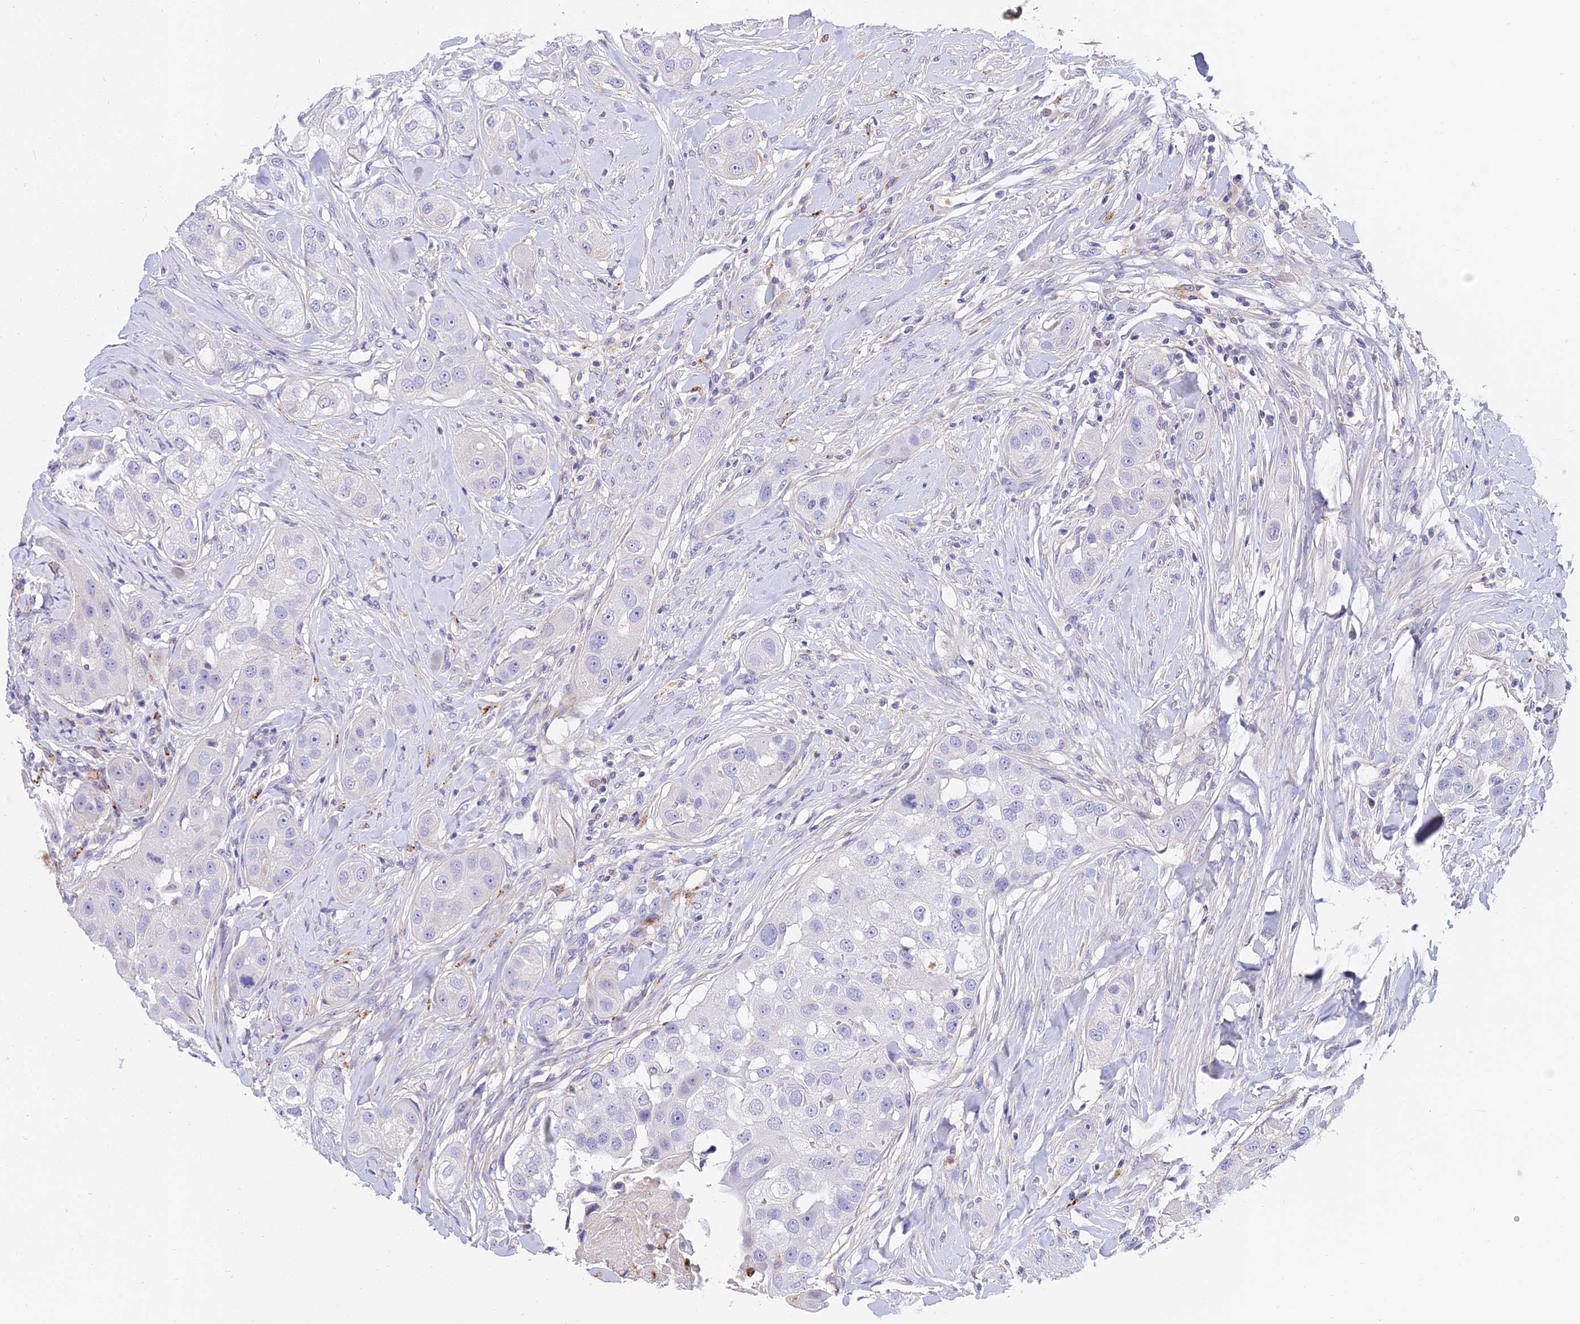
{"staining": {"intensity": "negative", "quantity": "none", "location": "none"}, "tissue": "head and neck cancer", "cell_type": "Tumor cells", "image_type": "cancer", "snomed": [{"axis": "morphology", "description": "Normal tissue, NOS"}, {"axis": "morphology", "description": "Squamous cell carcinoma, NOS"}, {"axis": "topography", "description": "Skeletal muscle"}, {"axis": "topography", "description": "Head-Neck"}], "caption": "IHC micrograph of squamous cell carcinoma (head and neck) stained for a protein (brown), which exhibits no expression in tumor cells.", "gene": "VWC2L", "patient": {"sex": "male", "age": 51}}